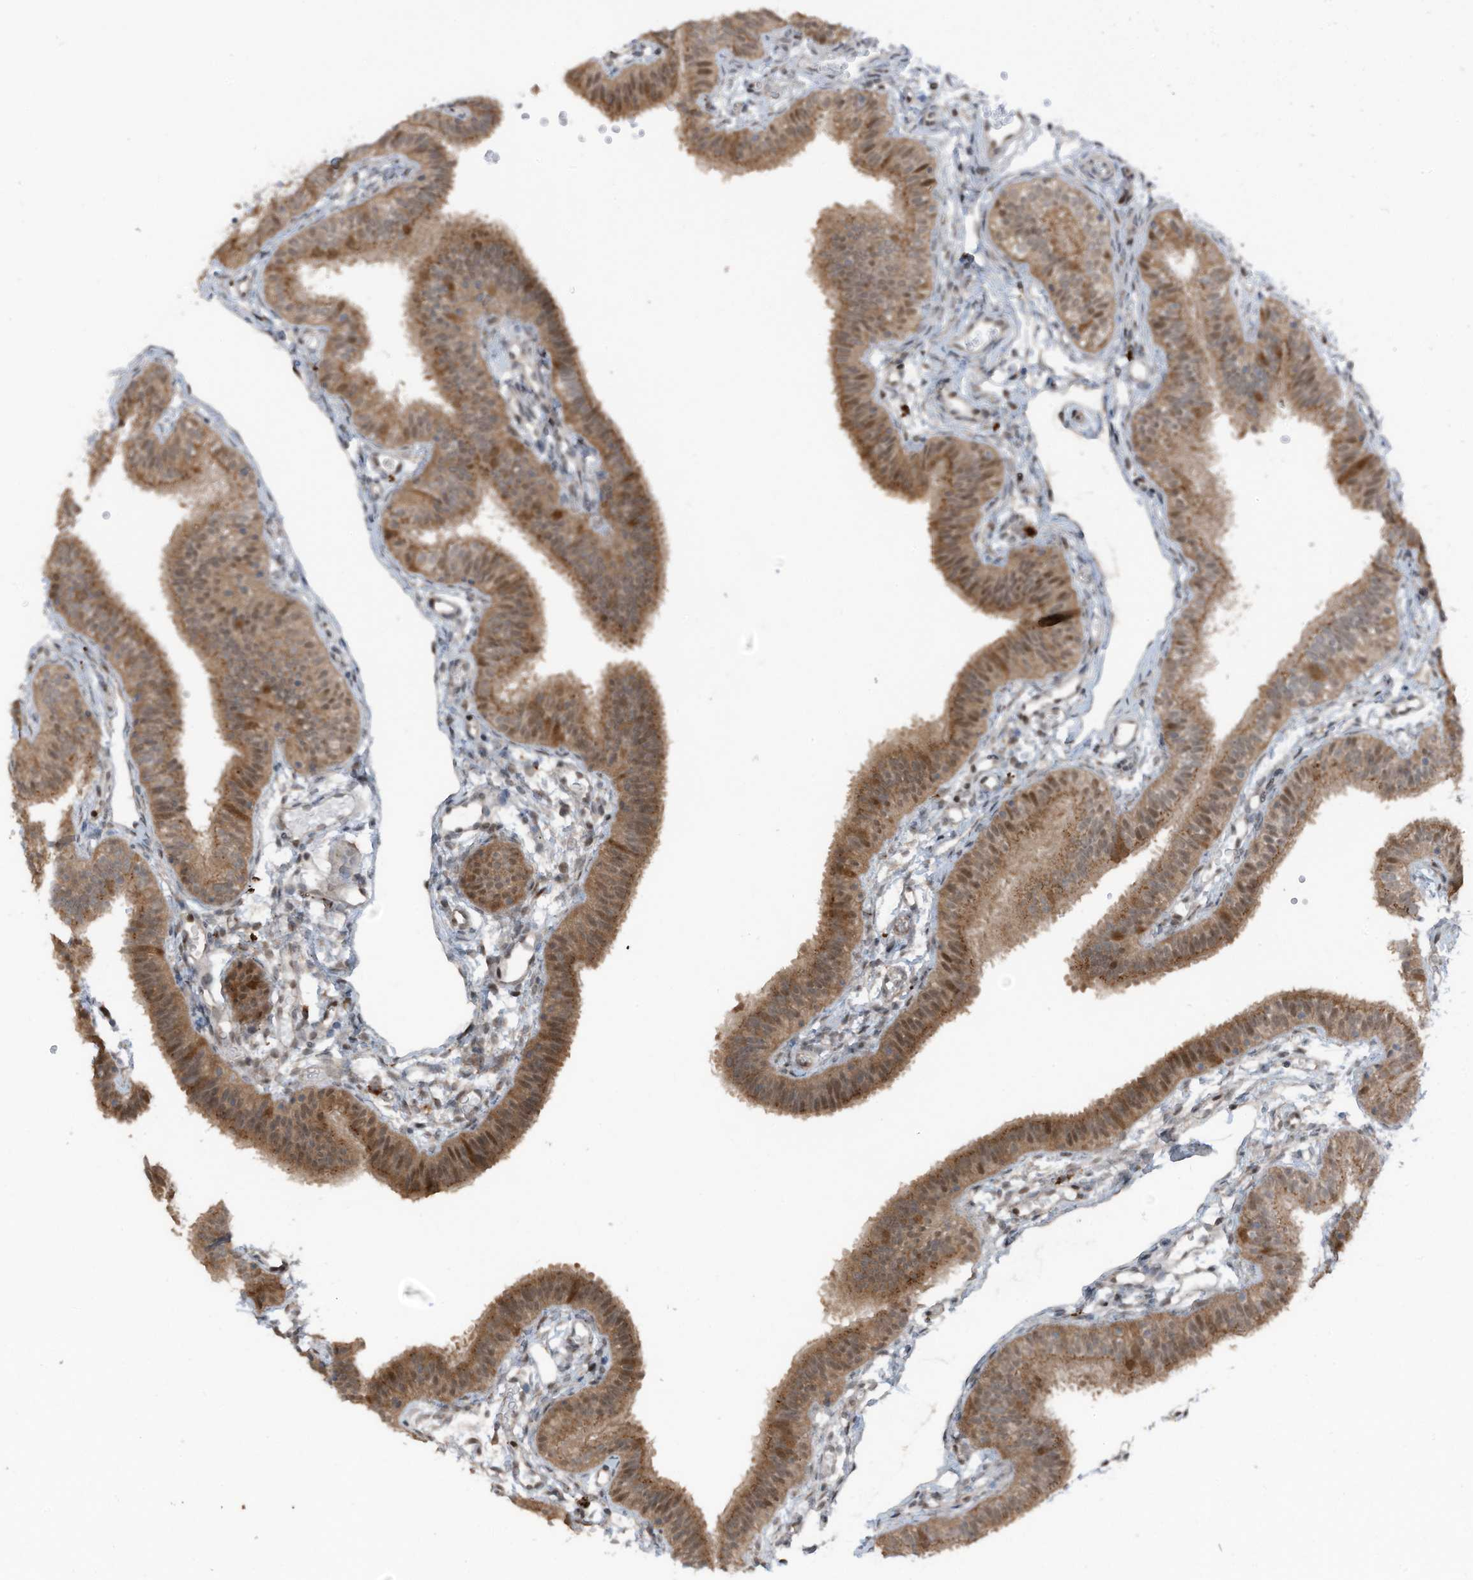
{"staining": {"intensity": "moderate", "quantity": ">75%", "location": "cytoplasmic/membranous,nuclear"}, "tissue": "fallopian tube", "cell_type": "Glandular cells", "image_type": "normal", "snomed": [{"axis": "morphology", "description": "Normal tissue, NOS"}, {"axis": "topography", "description": "Fallopian tube"}], "caption": "Human fallopian tube stained with a protein marker shows moderate staining in glandular cells.", "gene": "TXNDC9", "patient": {"sex": "female", "age": 35}}